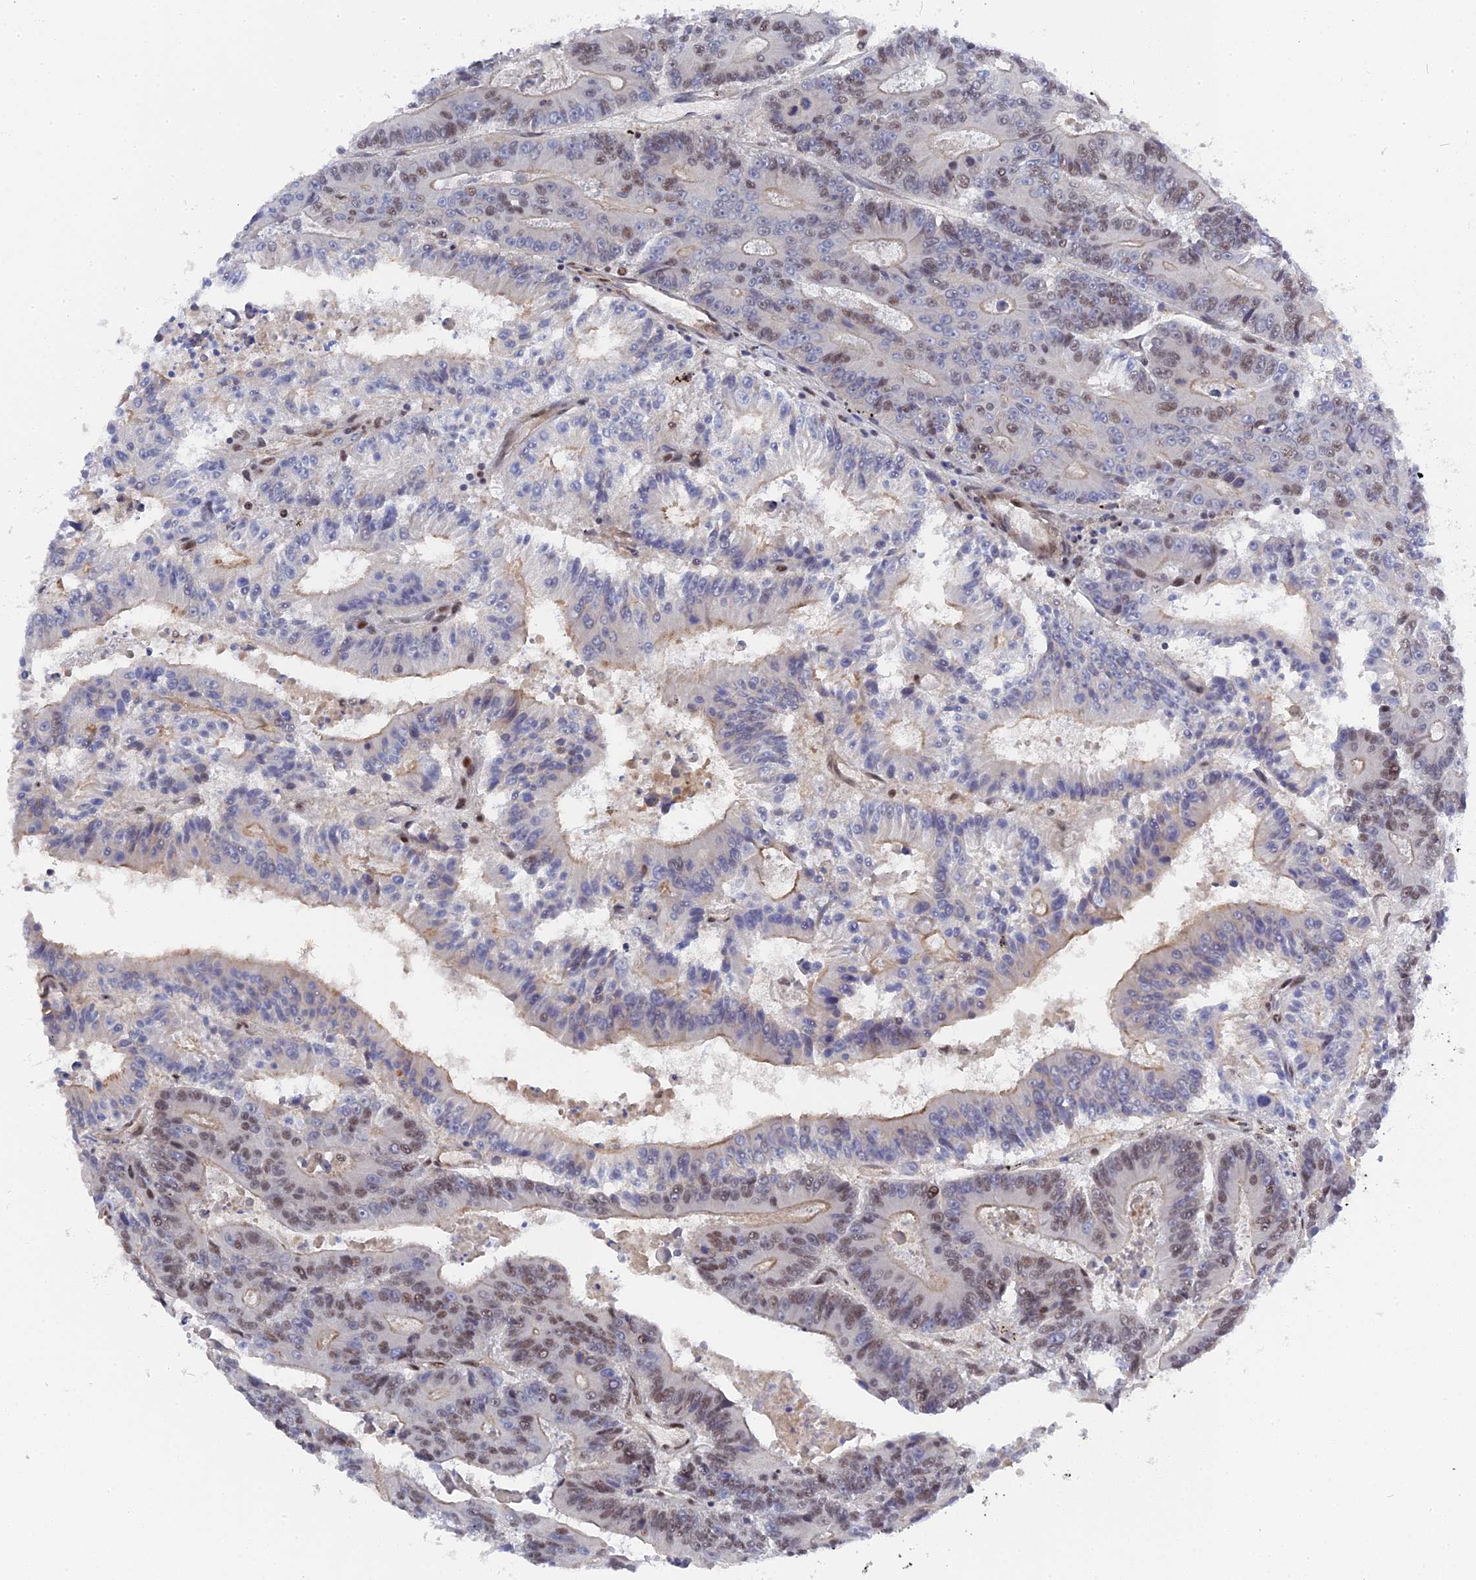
{"staining": {"intensity": "moderate", "quantity": ">75%", "location": "nuclear"}, "tissue": "colorectal cancer", "cell_type": "Tumor cells", "image_type": "cancer", "snomed": [{"axis": "morphology", "description": "Adenocarcinoma, NOS"}, {"axis": "topography", "description": "Colon"}], "caption": "DAB immunohistochemical staining of human adenocarcinoma (colorectal) shows moderate nuclear protein positivity in approximately >75% of tumor cells.", "gene": "CCDC85A", "patient": {"sex": "male", "age": 83}}